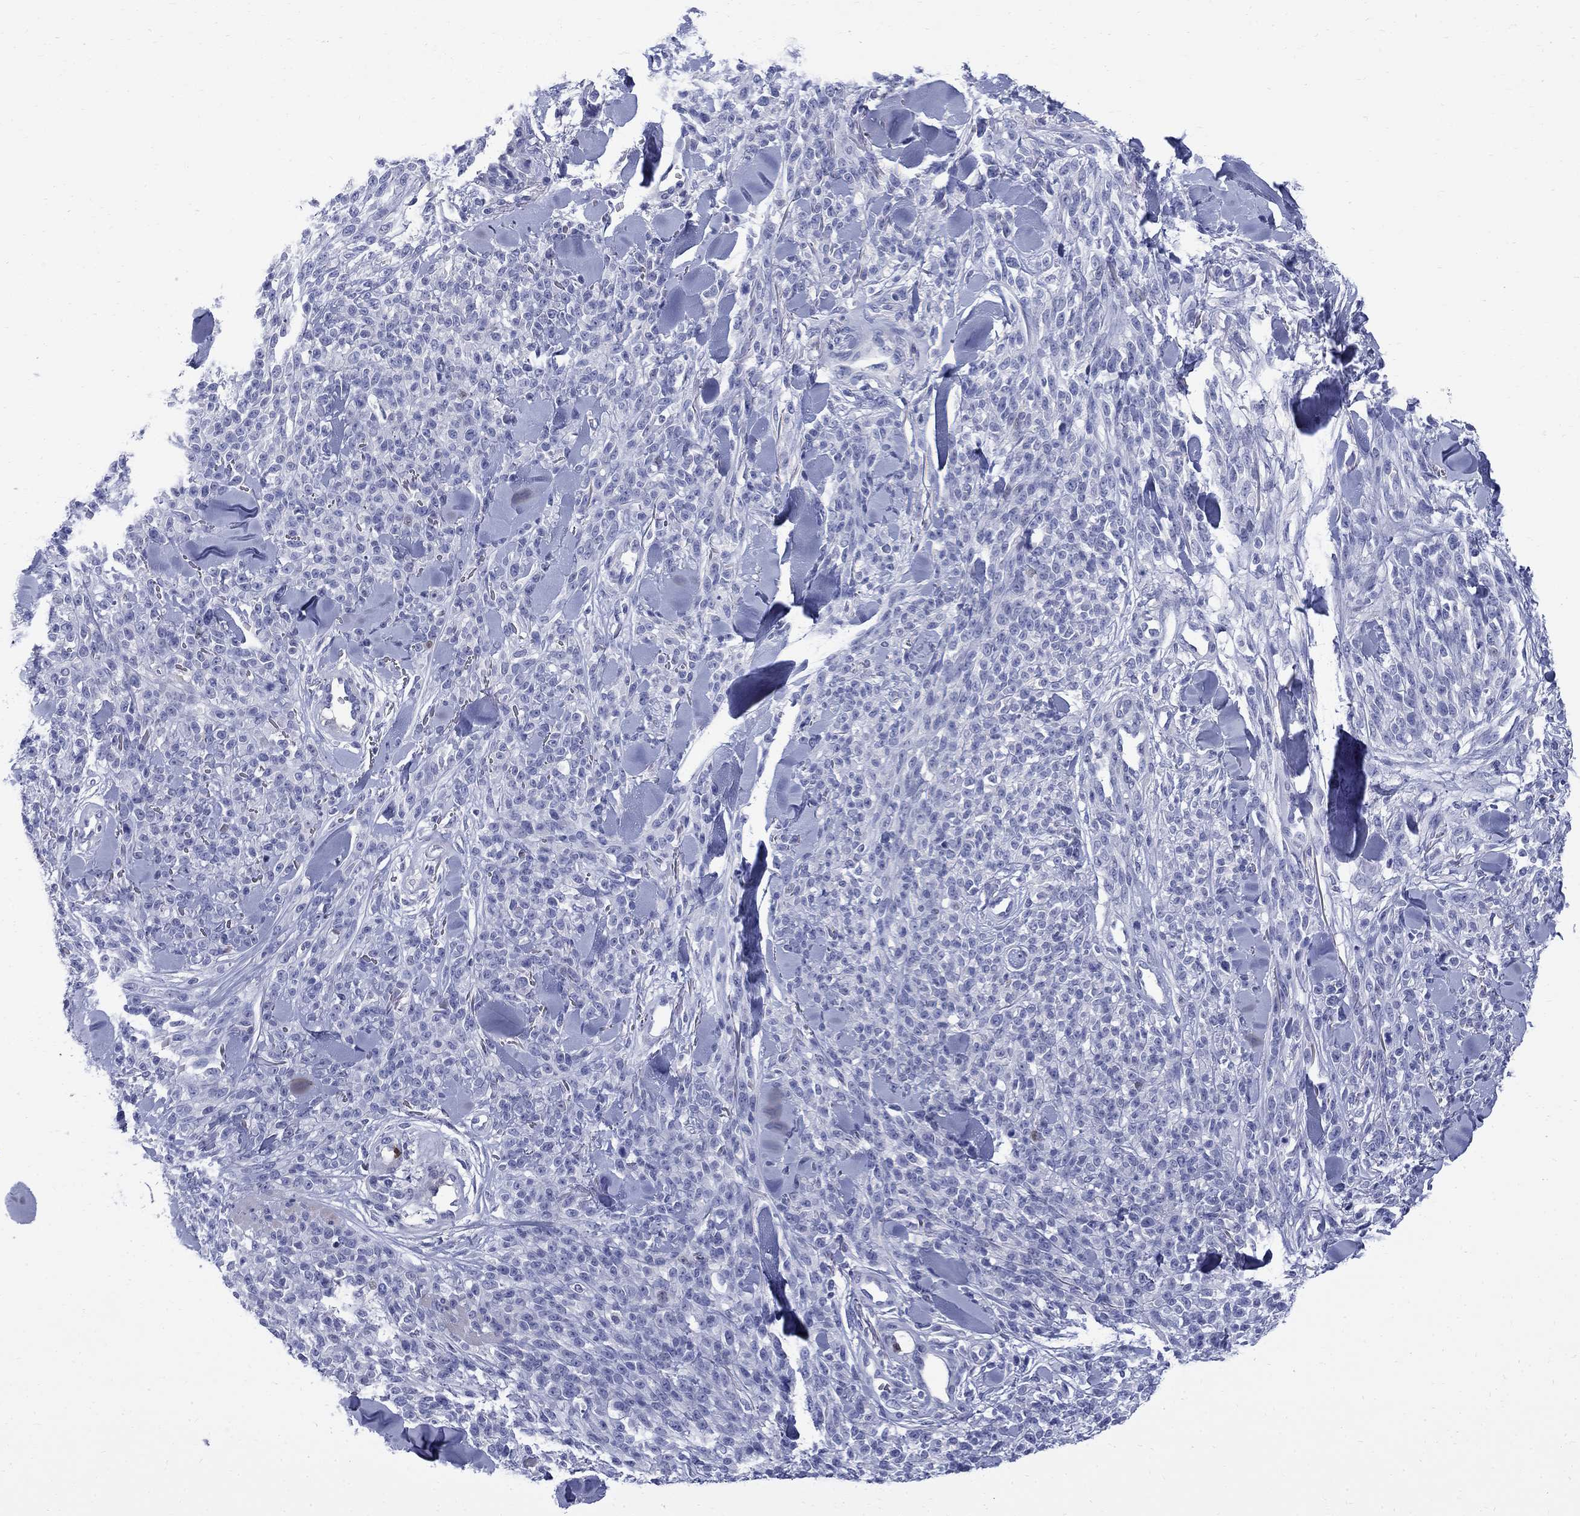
{"staining": {"intensity": "negative", "quantity": "none", "location": "none"}, "tissue": "melanoma", "cell_type": "Tumor cells", "image_type": "cancer", "snomed": [{"axis": "morphology", "description": "Malignant melanoma, NOS"}, {"axis": "topography", "description": "Skin"}, {"axis": "topography", "description": "Skin of trunk"}], "caption": "Tumor cells show no significant protein positivity in melanoma.", "gene": "SERPINB2", "patient": {"sex": "male", "age": 74}}